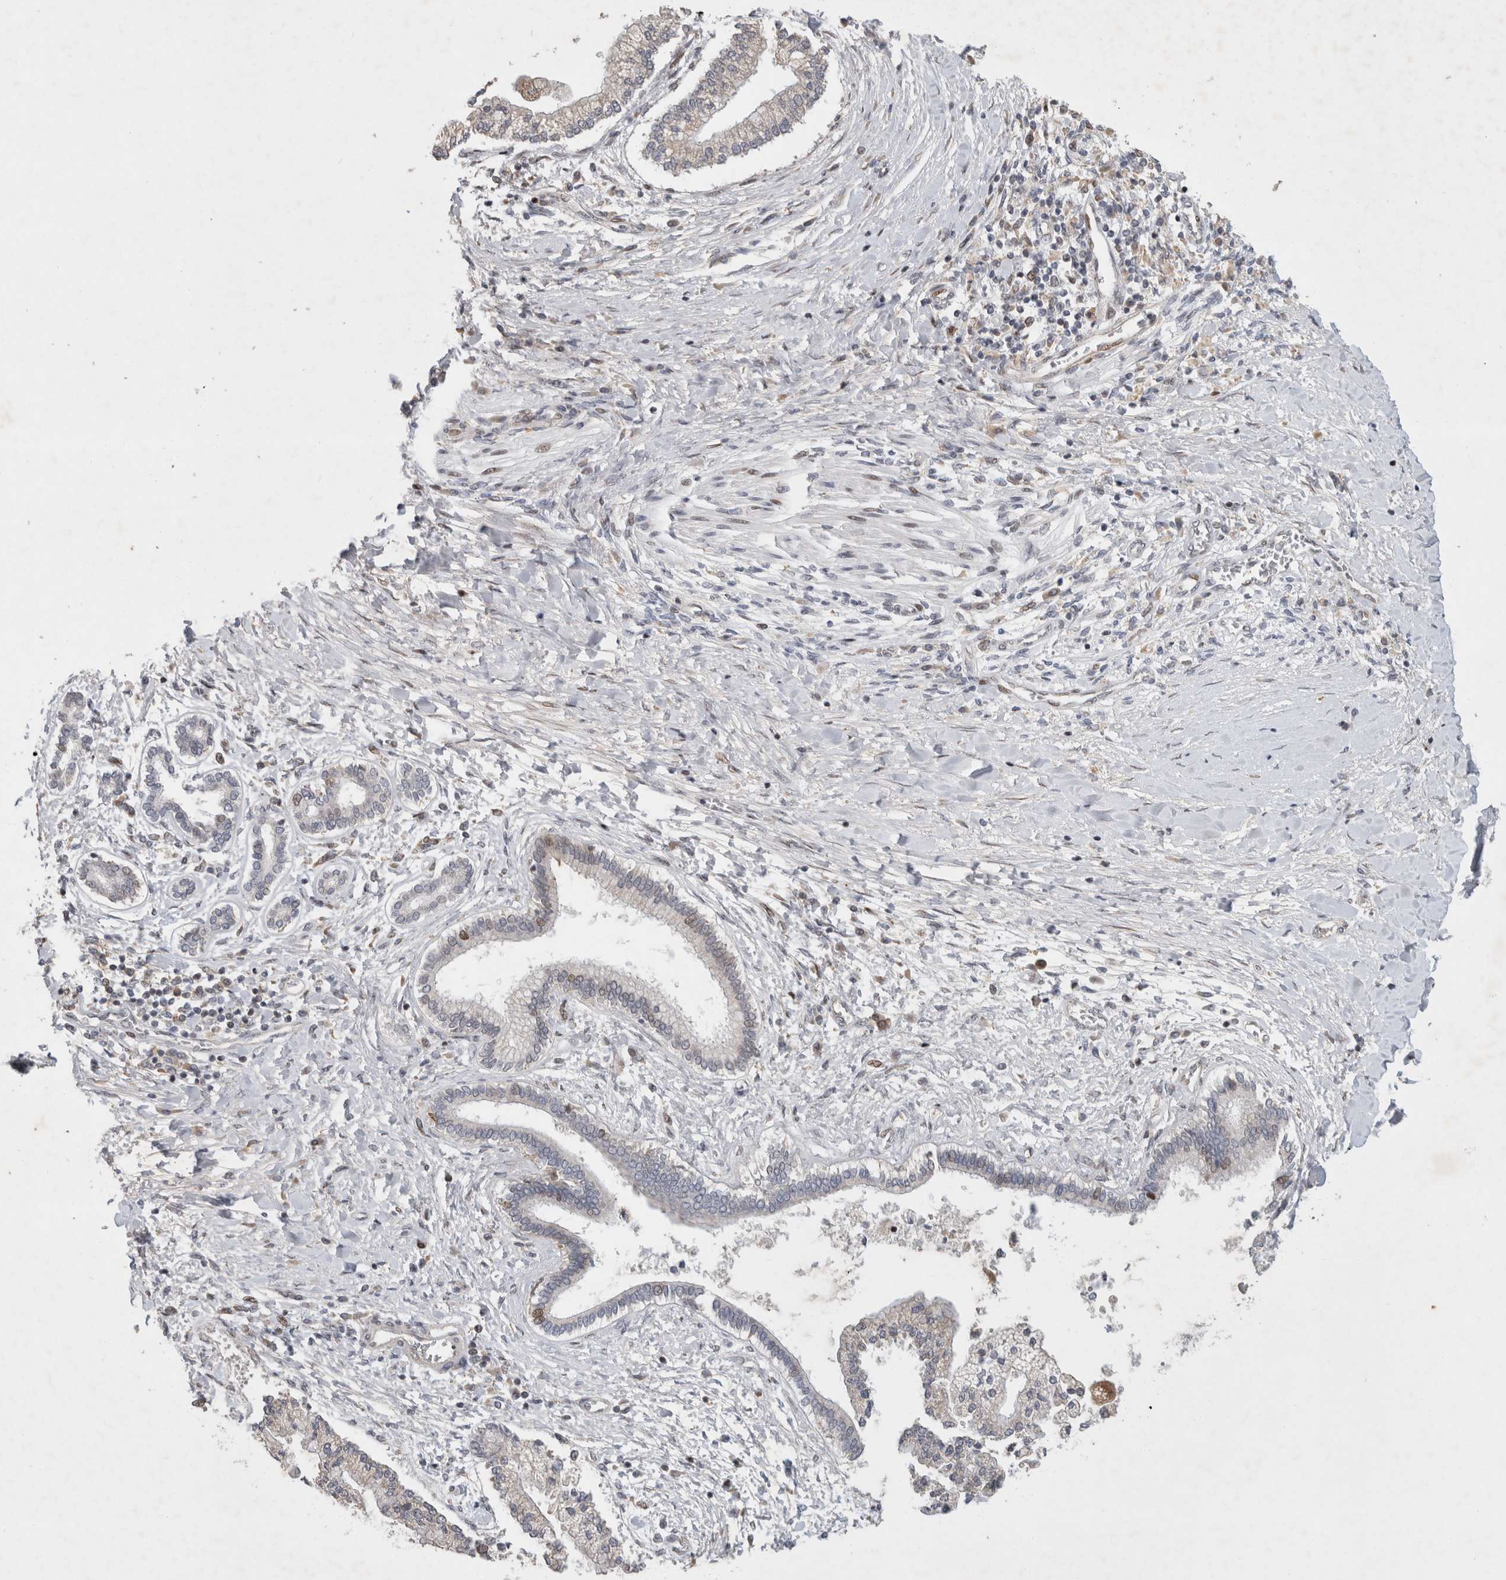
{"staining": {"intensity": "negative", "quantity": "none", "location": "none"}, "tissue": "liver cancer", "cell_type": "Tumor cells", "image_type": "cancer", "snomed": [{"axis": "morphology", "description": "Cholangiocarcinoma"}, {"axis": "topography", "description": "Liver"}], "caption": "Immunohistochemistry of cholangiocarcinoma (liver) reveals no expression in tumor cells.", "gene": "C8orf58", "patient": {"sex": "male", "age": 50}}